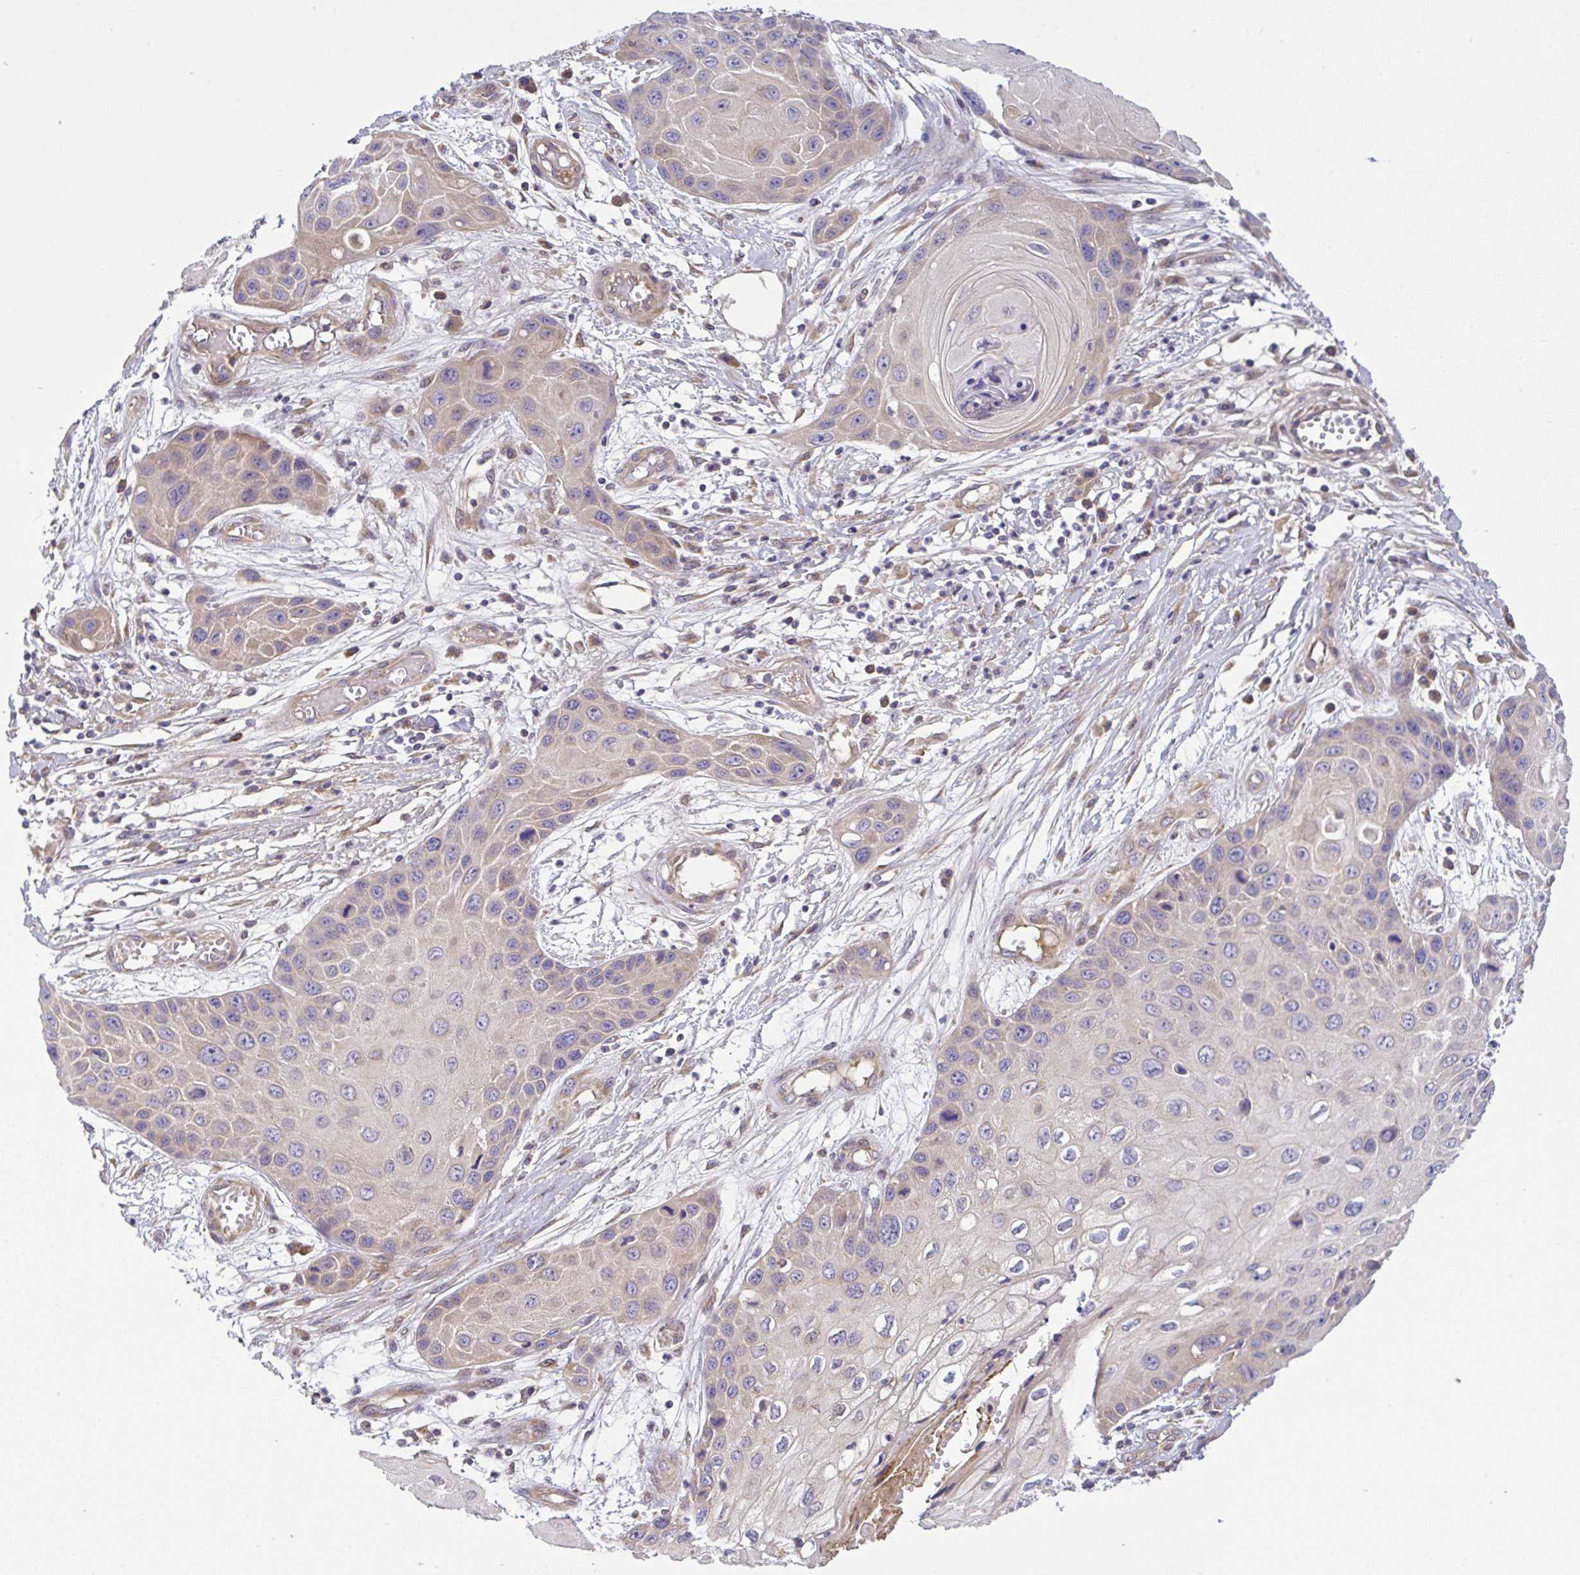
{"staining": {"intensity": "negative", "quantity": "none", "location": "none"}, "tissue": "skin cancer", "cell_type": "Tumor cells", "image_type": "cancer", "snomed": [{"axis": "morphology", "description": "Squamous cell carcinoma, NOS"}, {"axis": "topography", "description": "Skin"}, {"axis": "topography", "description": "Vulva"}], "caption": "Immunohistochemical staining of human skin squamous cell carcinoma exhibits no significant staining in tumor cells.", "gene": "UBE4A", "patient": {"sex": "female", "age": 44}}